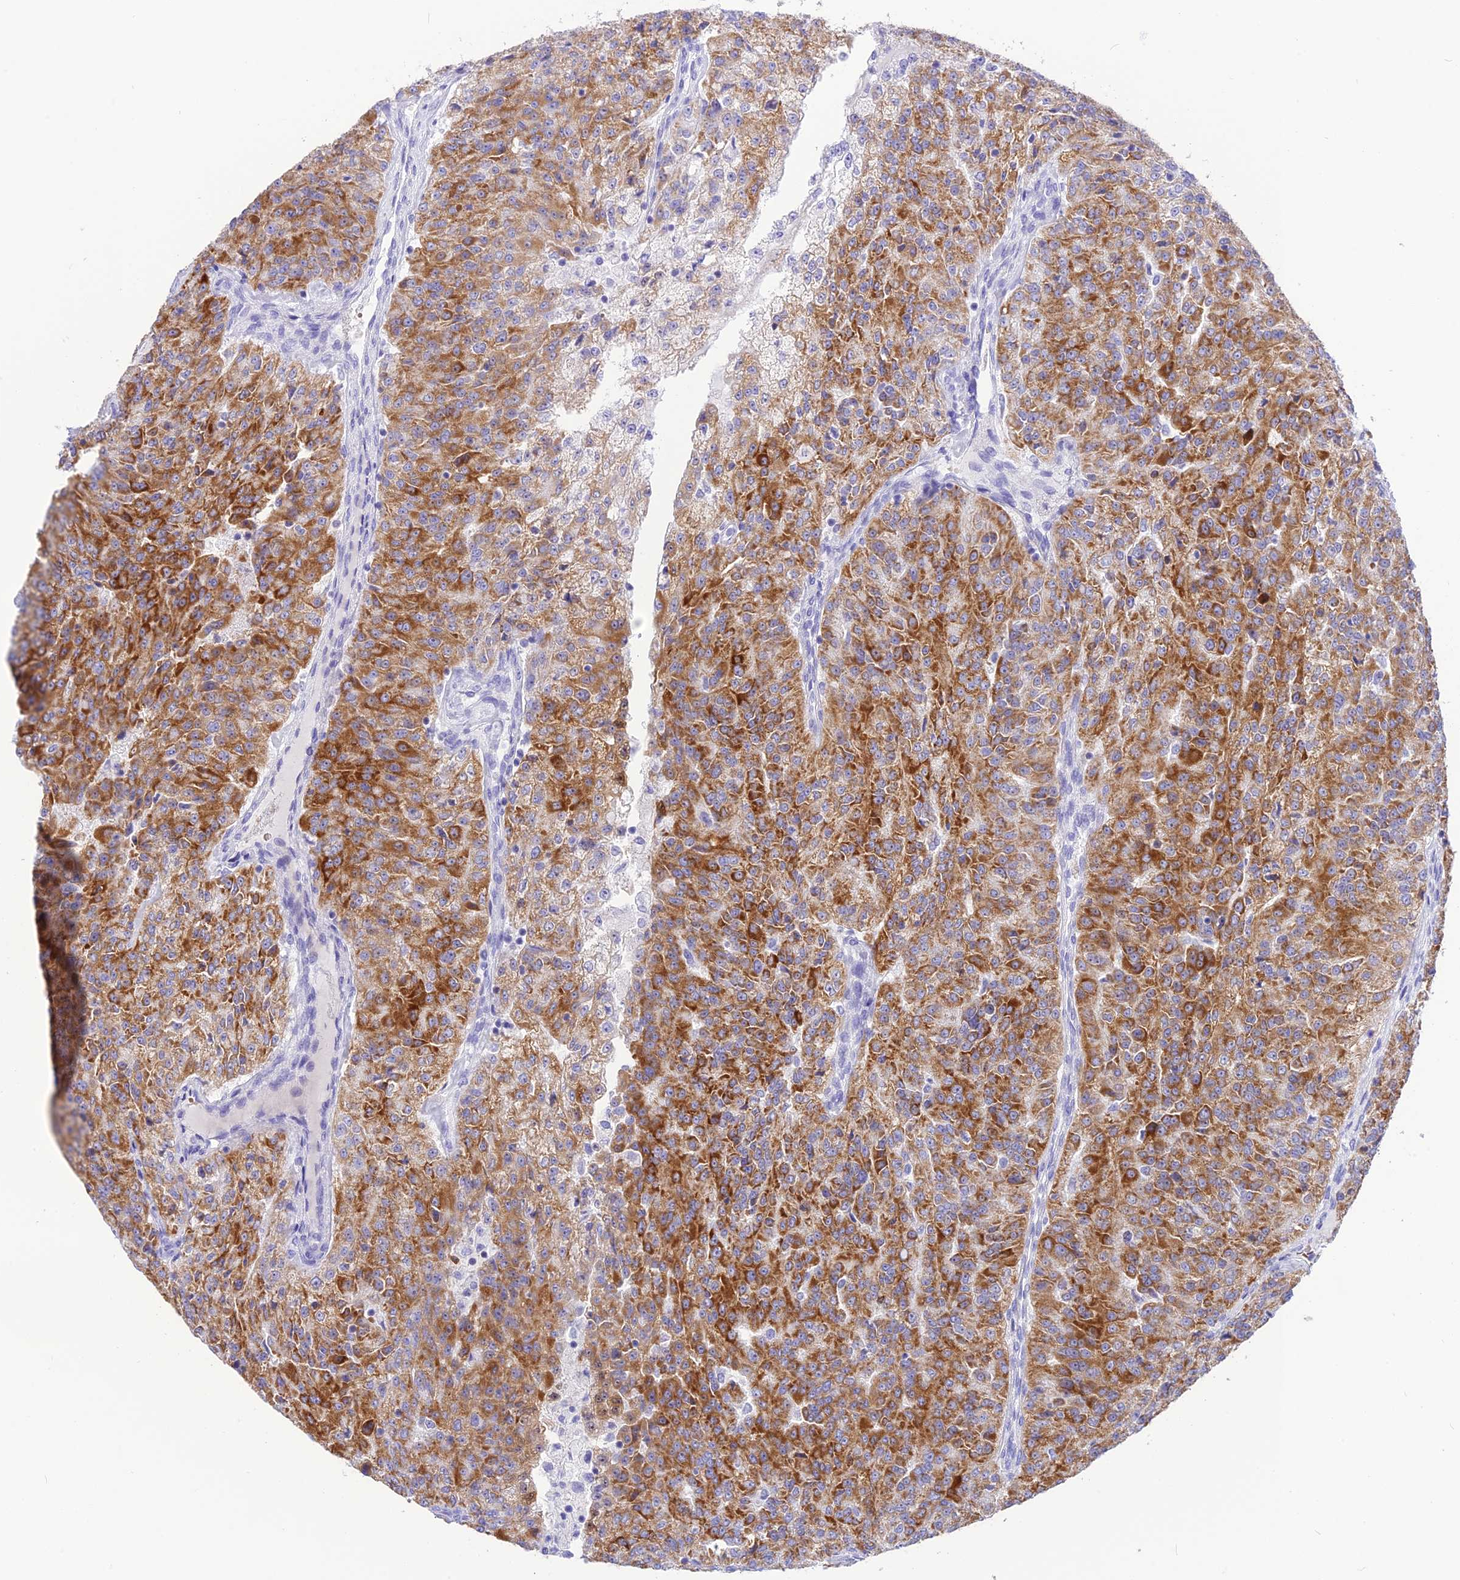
{"staining": {"intensity": "moderate", "quantity": ">75%", "location": "cytoplasmic/membranous"}, "tissue": "renal cancer", "cell_type": "Tumor cells", "image_type": "cancer", "snomed": [{"axis": "morphology", "description": "Adenocarcinoma, NOS"}, {"axis": "topography", "description": "Kidney"}], "caption": "A brown stain highlights moderate cytoplasmic/membranous positivity of a protein in human renal adenocarcinoma tumor cells.", "gene": "GLYATL1", "patient": {"sex": "female", "age": 63}}